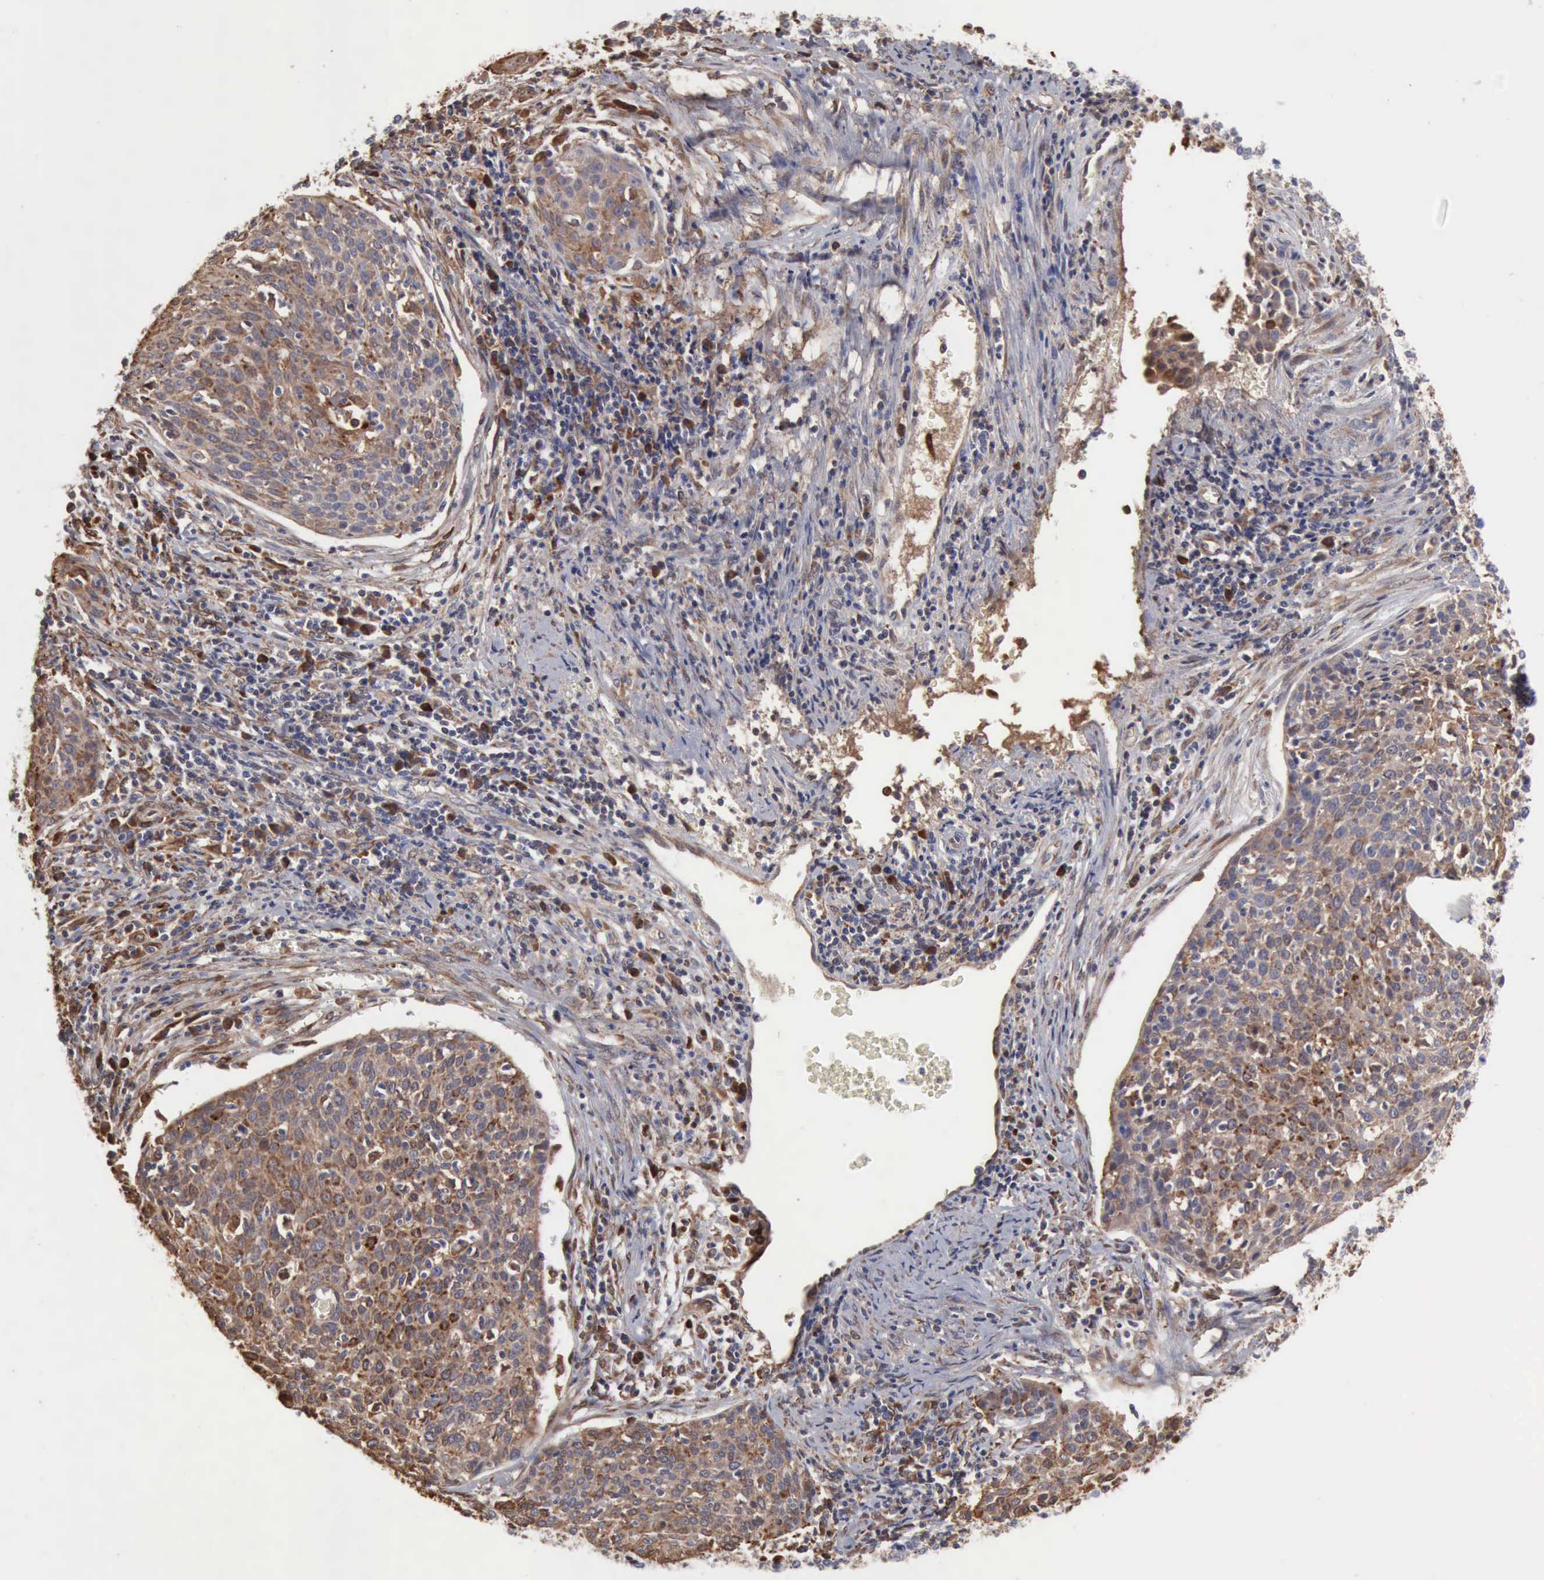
{"staining": {"intensity": "strong", "quantity": ">75%", "location": "cytoplasmic/membranous"}, "tissue": "cervical cancer", "cell_type": "Tumor cells", "image_type": "cancer", "snomed": [{"axis": "morphology", "description": "Squamous cell carcinoma, NOS"}, {"axis": "topography", "description": "Cervix"}], "caption": "Cervical squamous cell carcinoma stained with a brown dye exhibits strong cytoplasmic/membranous positive expression in about >75% of tumor cells.", "gene": "APOL2", "patient": {"sex": "female", "age": 38}}